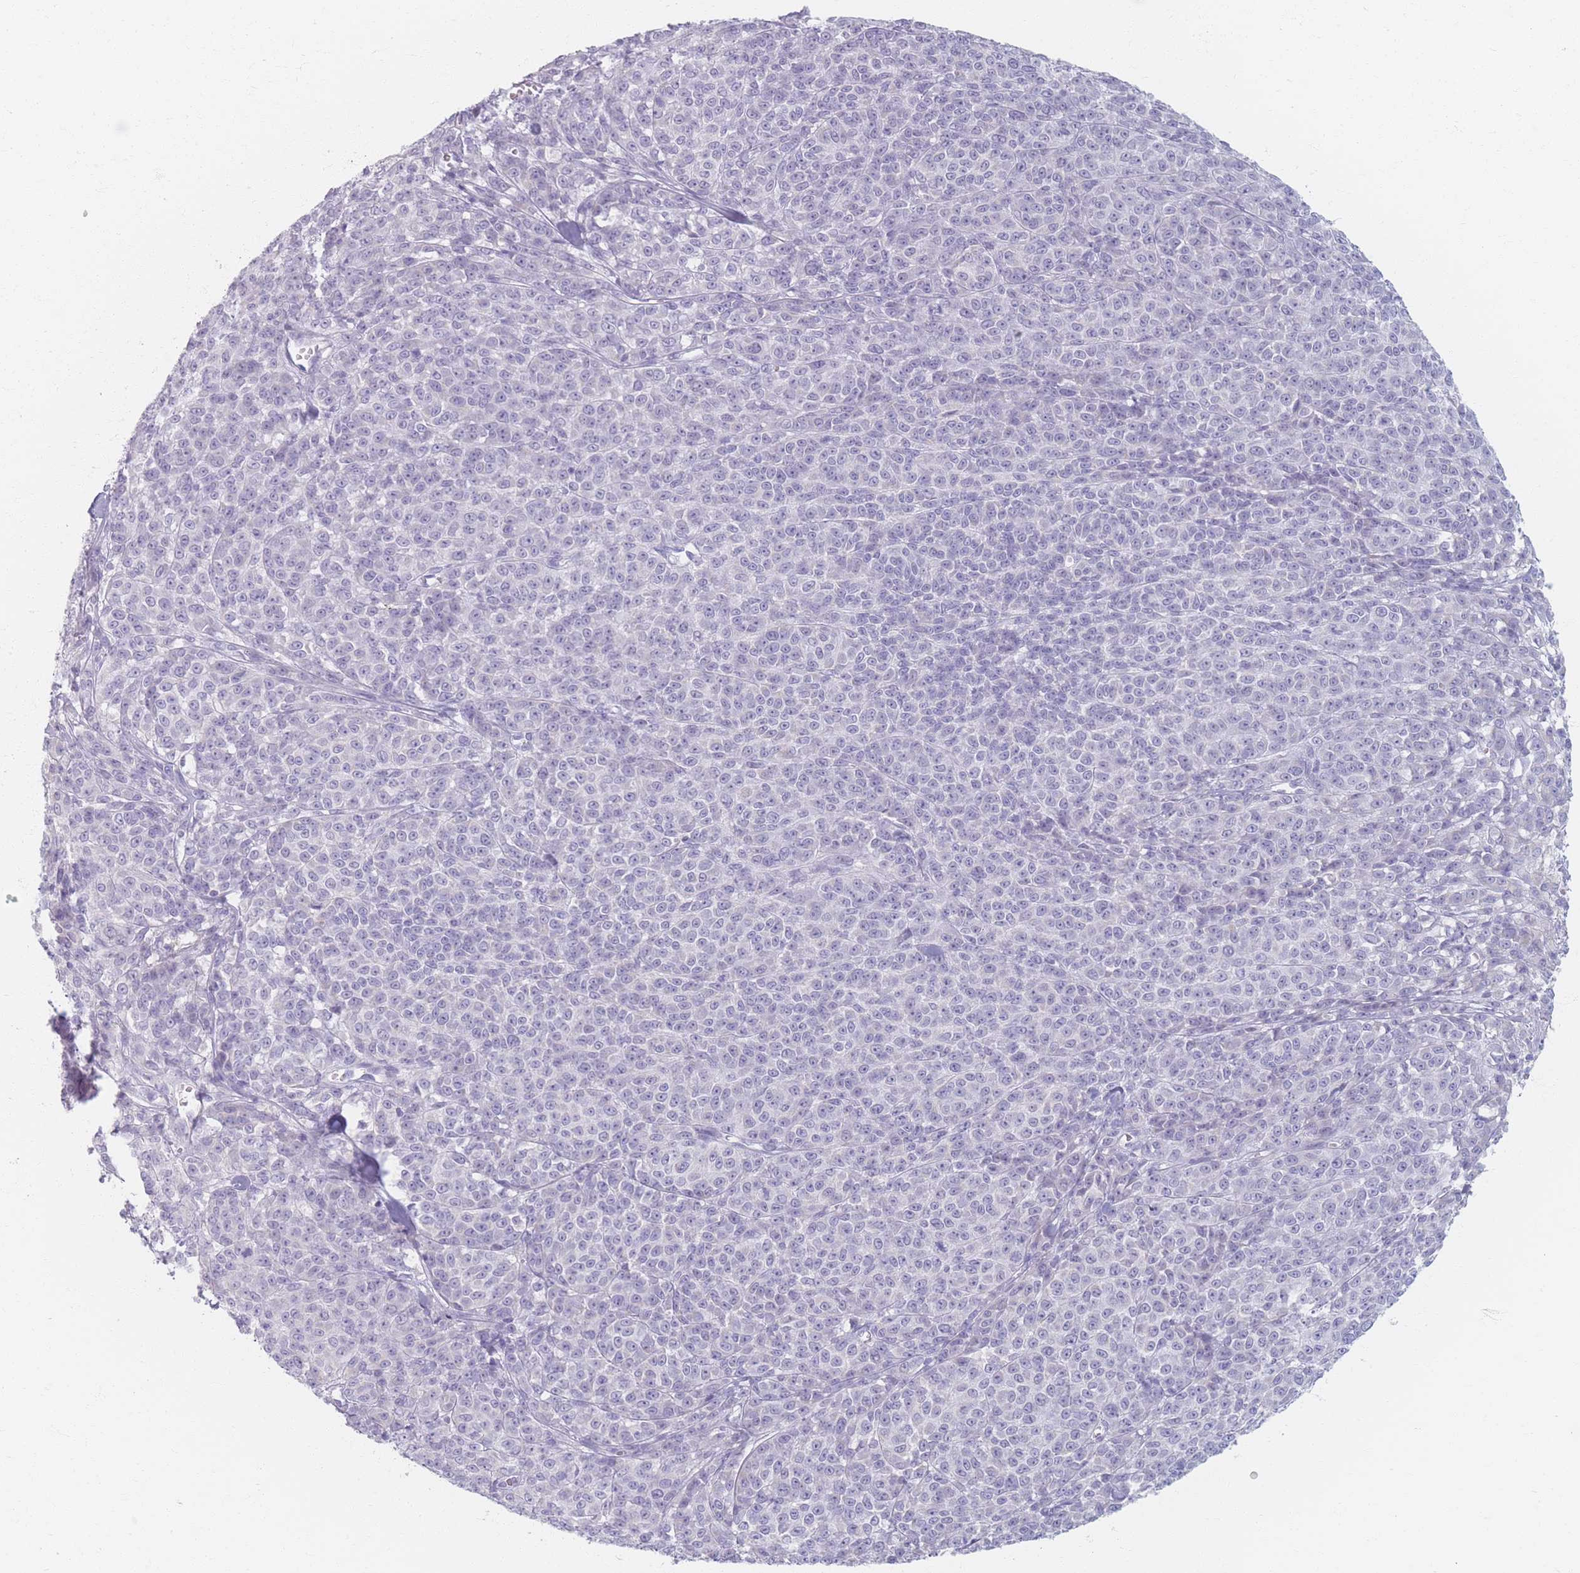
{"staining": {"intensity": "negative", "quantity": "none", "location": "none"}, "tissue": "melanoma", "cell_type": "Tumor cells", "image_type": "cancer", "snomed": [{"axis": "morphology", "description": "Normal tissue, NOS"}, {"axis": "morphology", "description": "Malignant melanoma, NOS"}, {"axis": "topography", "description": "Skin"}], "caption": "Immunohistochemistry (IHC) photomicrograph of neoplastic tissue: human melanoma stained with DAB (3,3'-diaminobenzidine) reveals no significant protein staining in tumor cells.", "gene": "PIGM", "patient": {"sex": "female", "age": 34}}